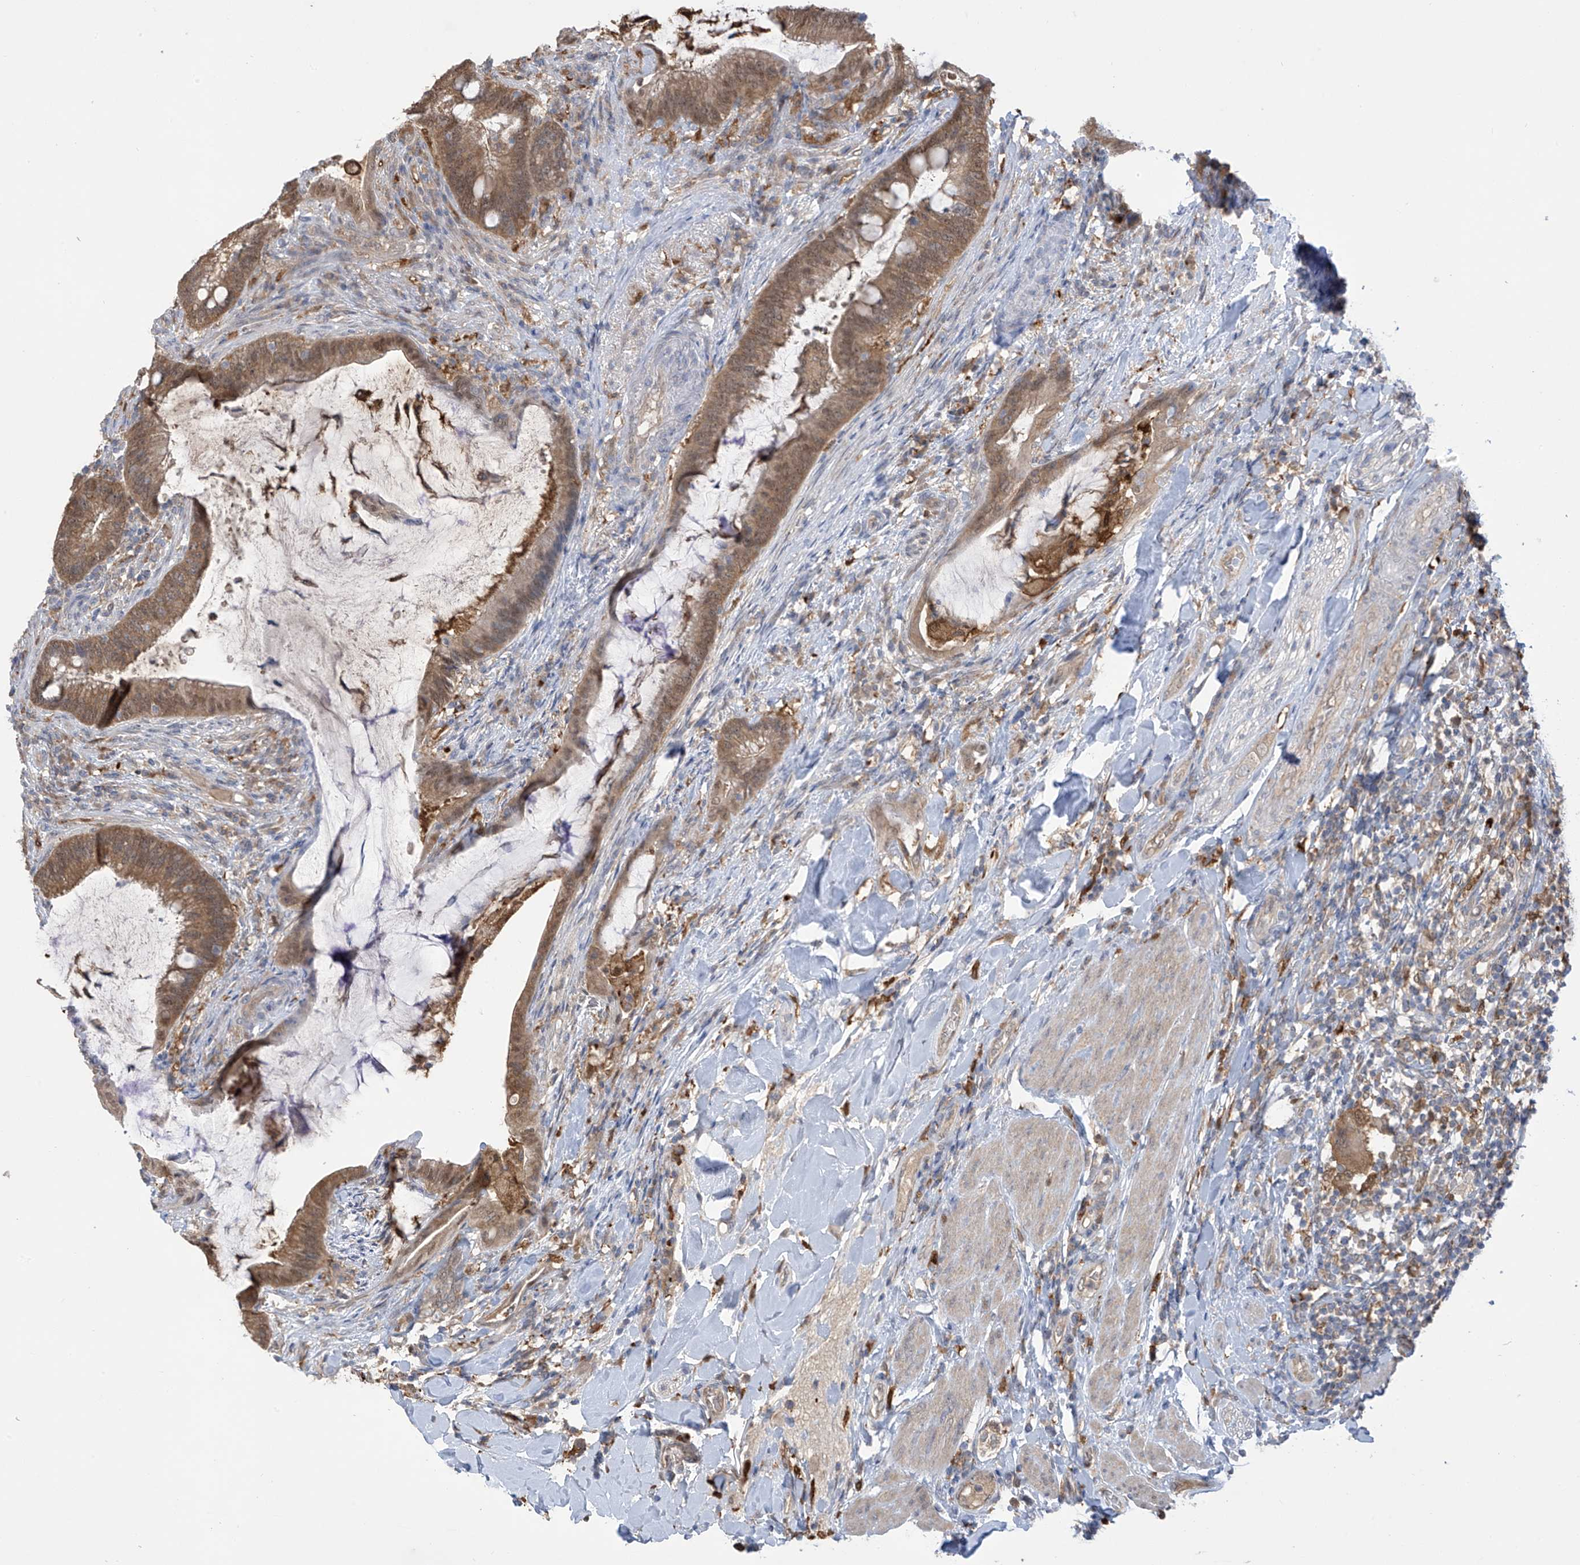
{"staining": {"intensity": "moderate", "quantity": ">75%", "location": "cytoplasmic/membranous,nuclear"}, "tissue": "colorectal cancer", "cell_type": "Tumor cells", "image_type": "cancer", "snomed": [{"axis": "morphology", "description": "Adenocarcinoma, NOS"}, {"axis": "topography", "description": "Colon"}], "caption": "A high-resolution image shows immunohistochemistry staining of colorectal adenocarcinoma, which demonstrates moderate cytoplasmic/membranous and nuclear staining in approximately >75% of tumor cells. The staining is performed using DAB (3,3'-diaminobenzidine) brown chromogen to label protein expression. The nuclei are counter-stained blue using hematoxylin.", "gene": "IDH1", "patient": {"sex": "female", "age": 66}}